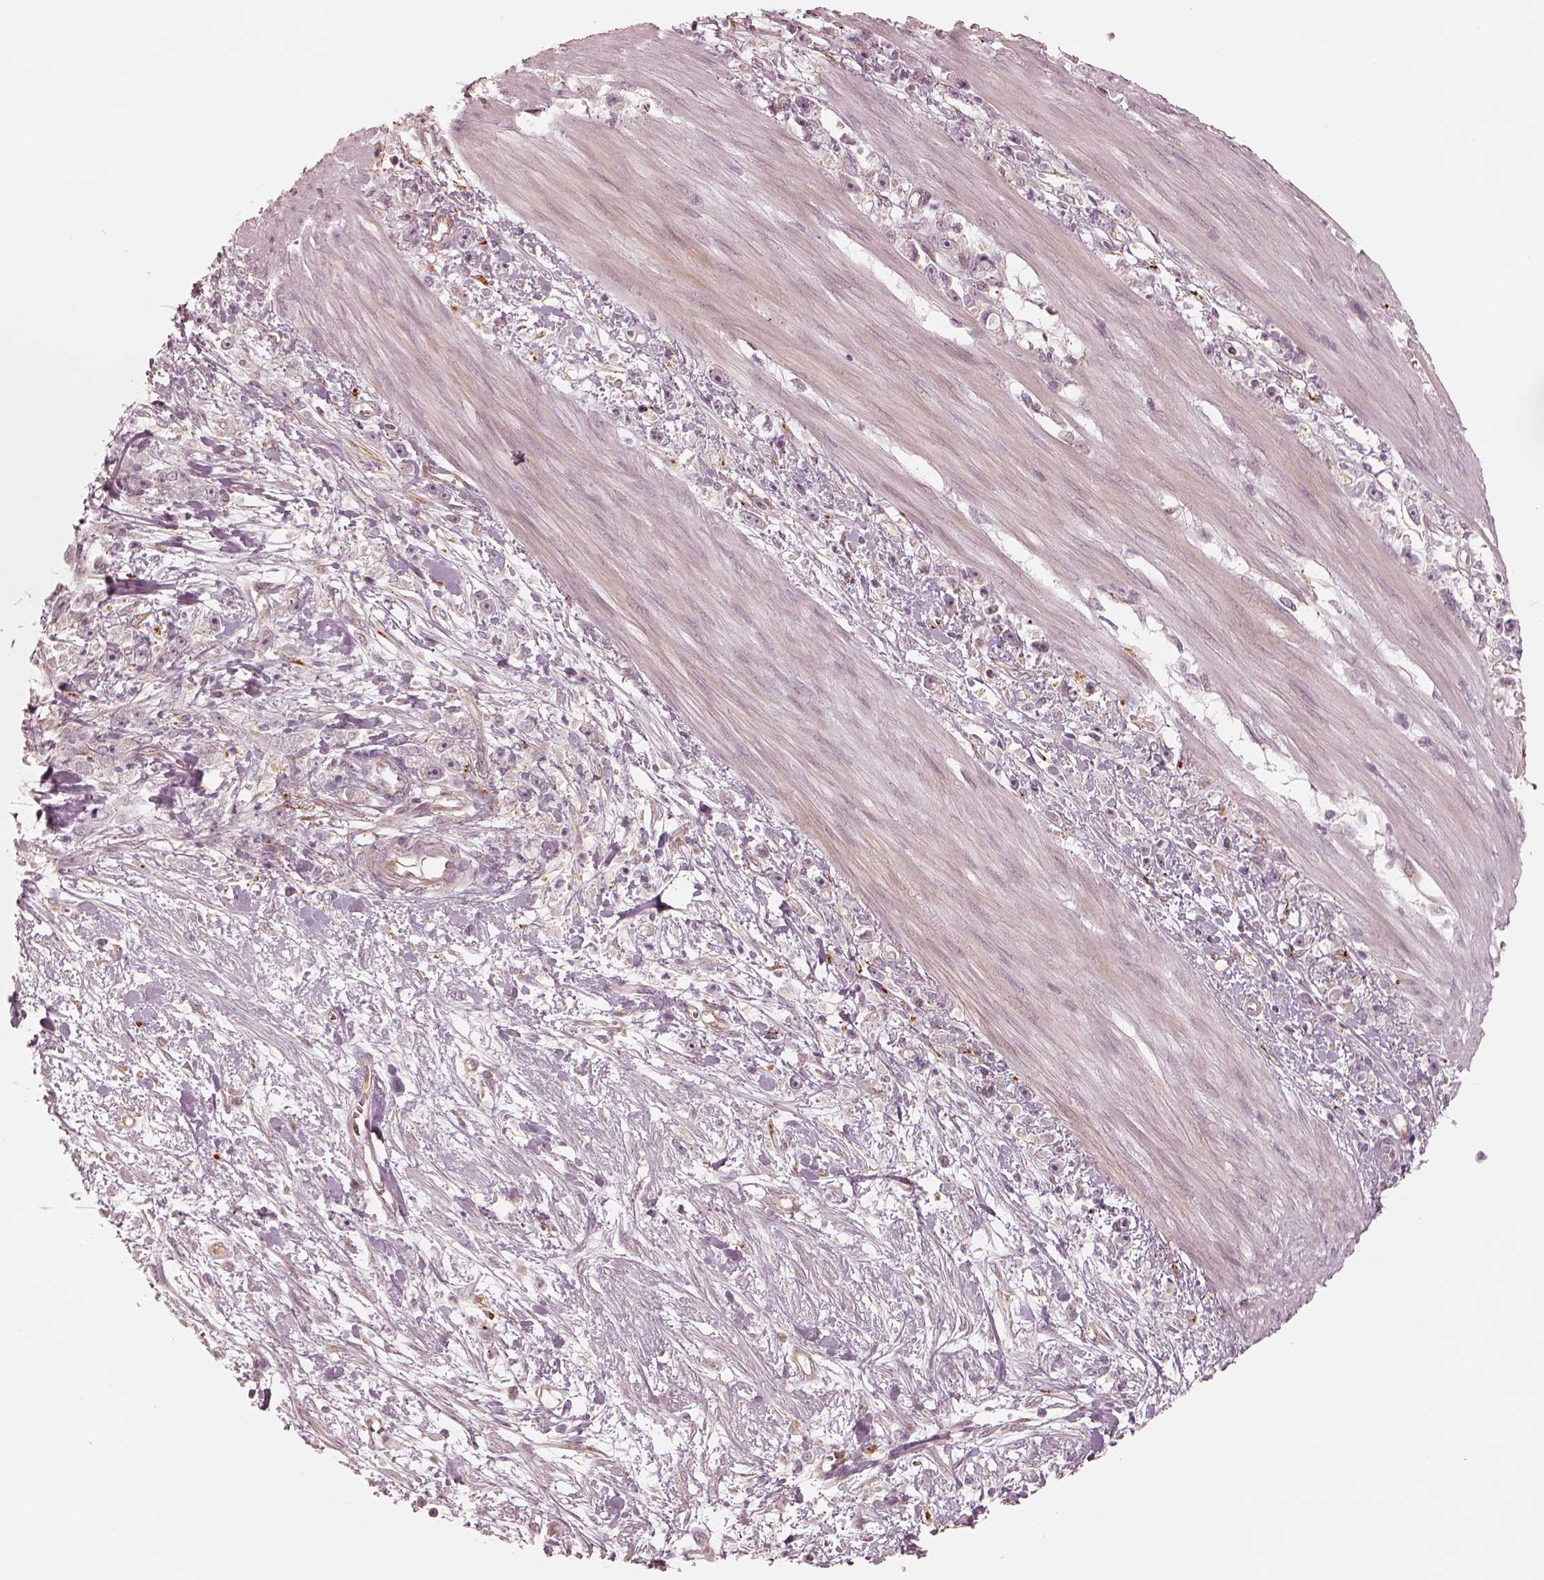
{"staining": {"intensity": "negative", "quantity": "none", "location": "none"}, "tissue": "stomach cancer", "cell_type": "Tumor cells", "image_type": "cancer", "snomed": [{"axis": "morphology", "description": "Adenocarcinoma, NOS"}, {"axis": "topography", "description": "Stomach"}], "caption": "This is a image of immunohistochemistry staining of stomach cancer, which shows no staining in tumor cells. (Brightfield microscopy of DAB (3,3'-diaminobenzidine) immunohistochemistry at high magnification).", "gene": "GORASP2", "patient": {"sex": "female", "age": 59}}